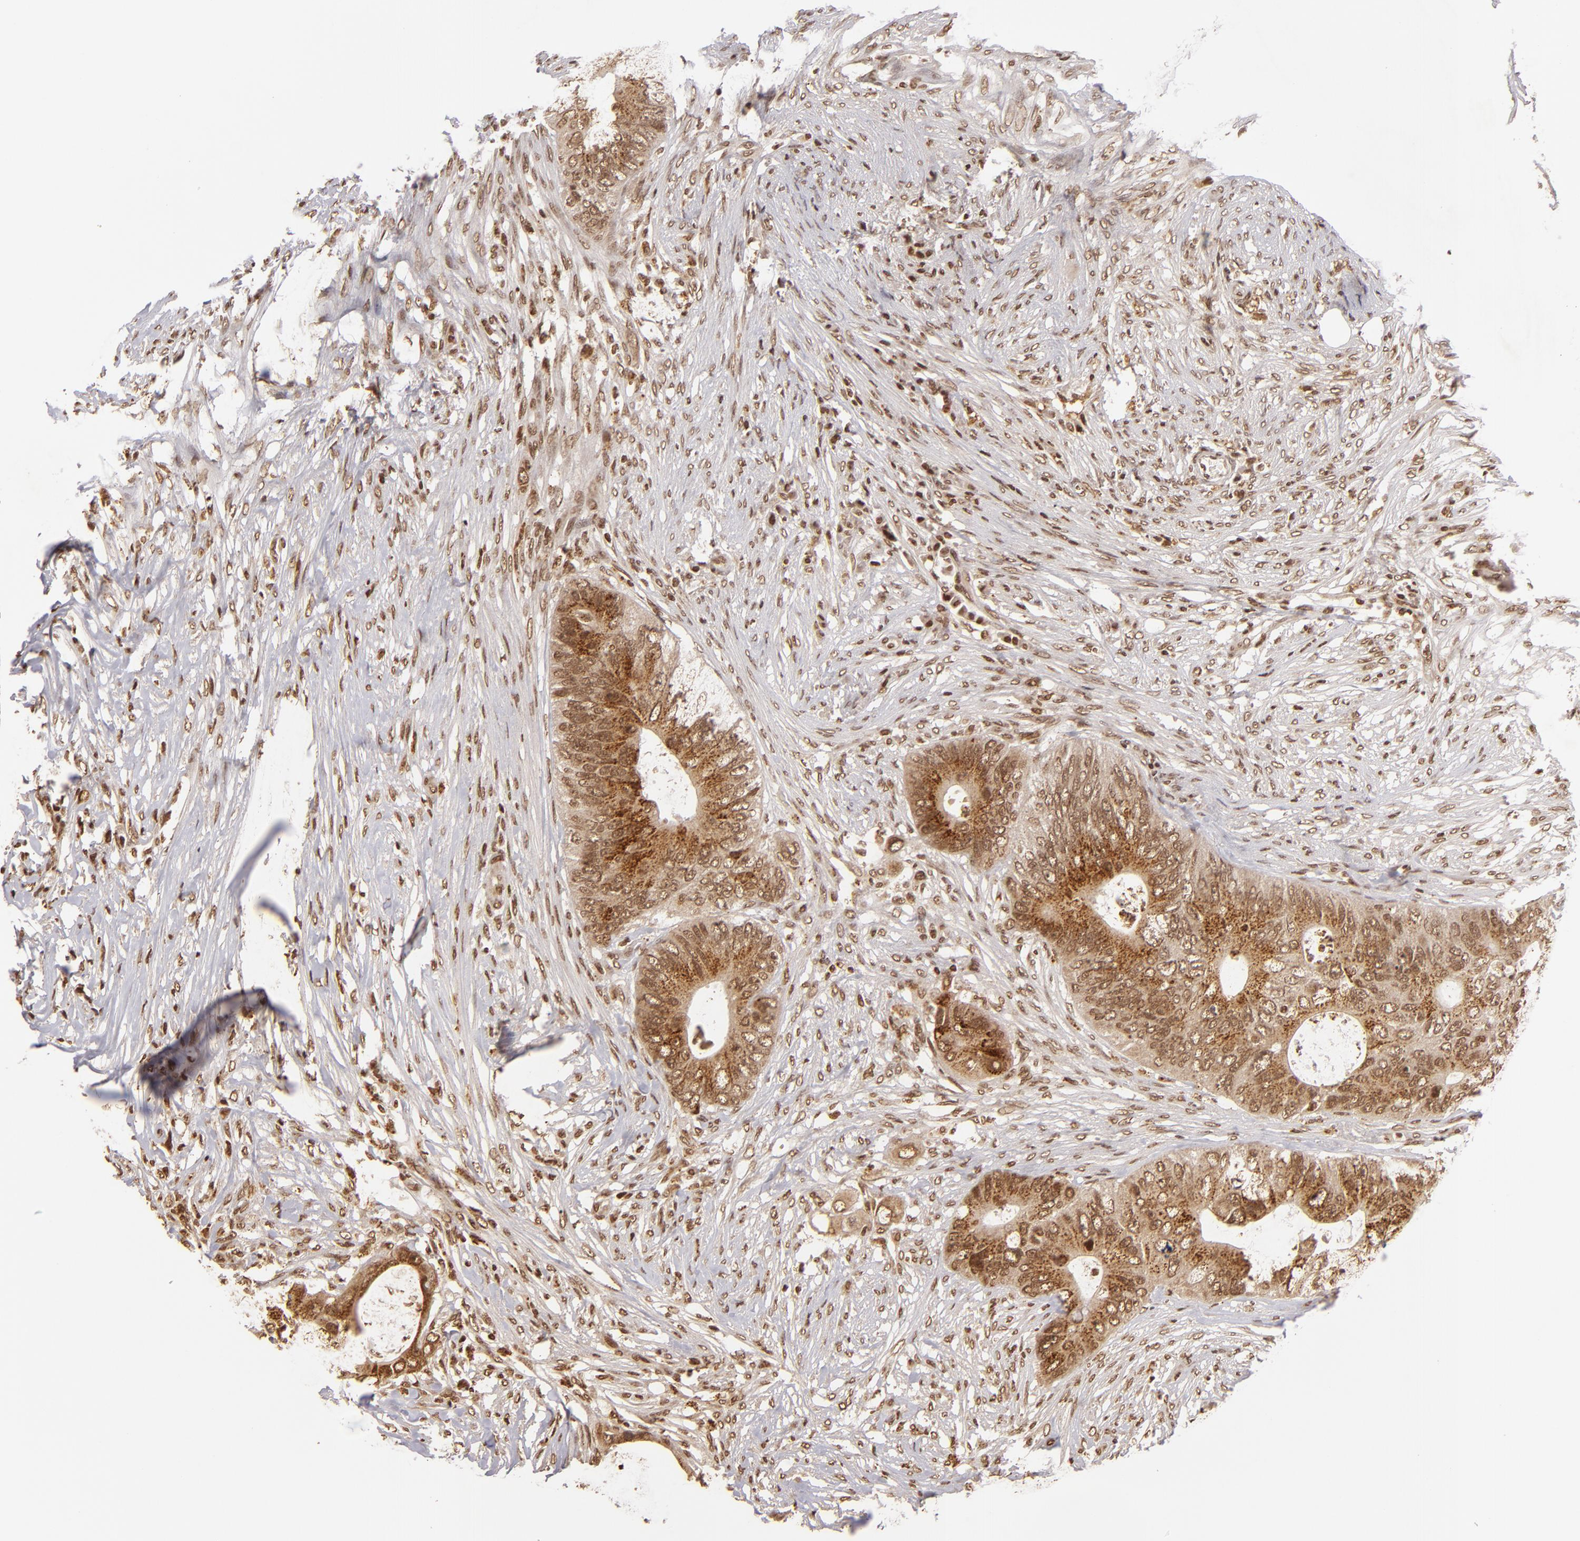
{"staining": {"intensity": "strong", "quantity": ">75%", "location": "cytoplasmic/membranous,nuclear"}, "tissue": "colorectal cancer", "cell_type": "Tumor cells", "image_type": "cancer", "snomed": [{"axis": "morphology", "description": "Adenocarcinoma, NOS"}, {"axis": "topography", "description": "Colon"}], "caption": "A brown stain labels strong cytoplasmic/membranous and nuclear expression of a protein in colorectal cancer tumor cells.", "gene": "CUL3", "patient": {"sex": "male", "age": 71}}